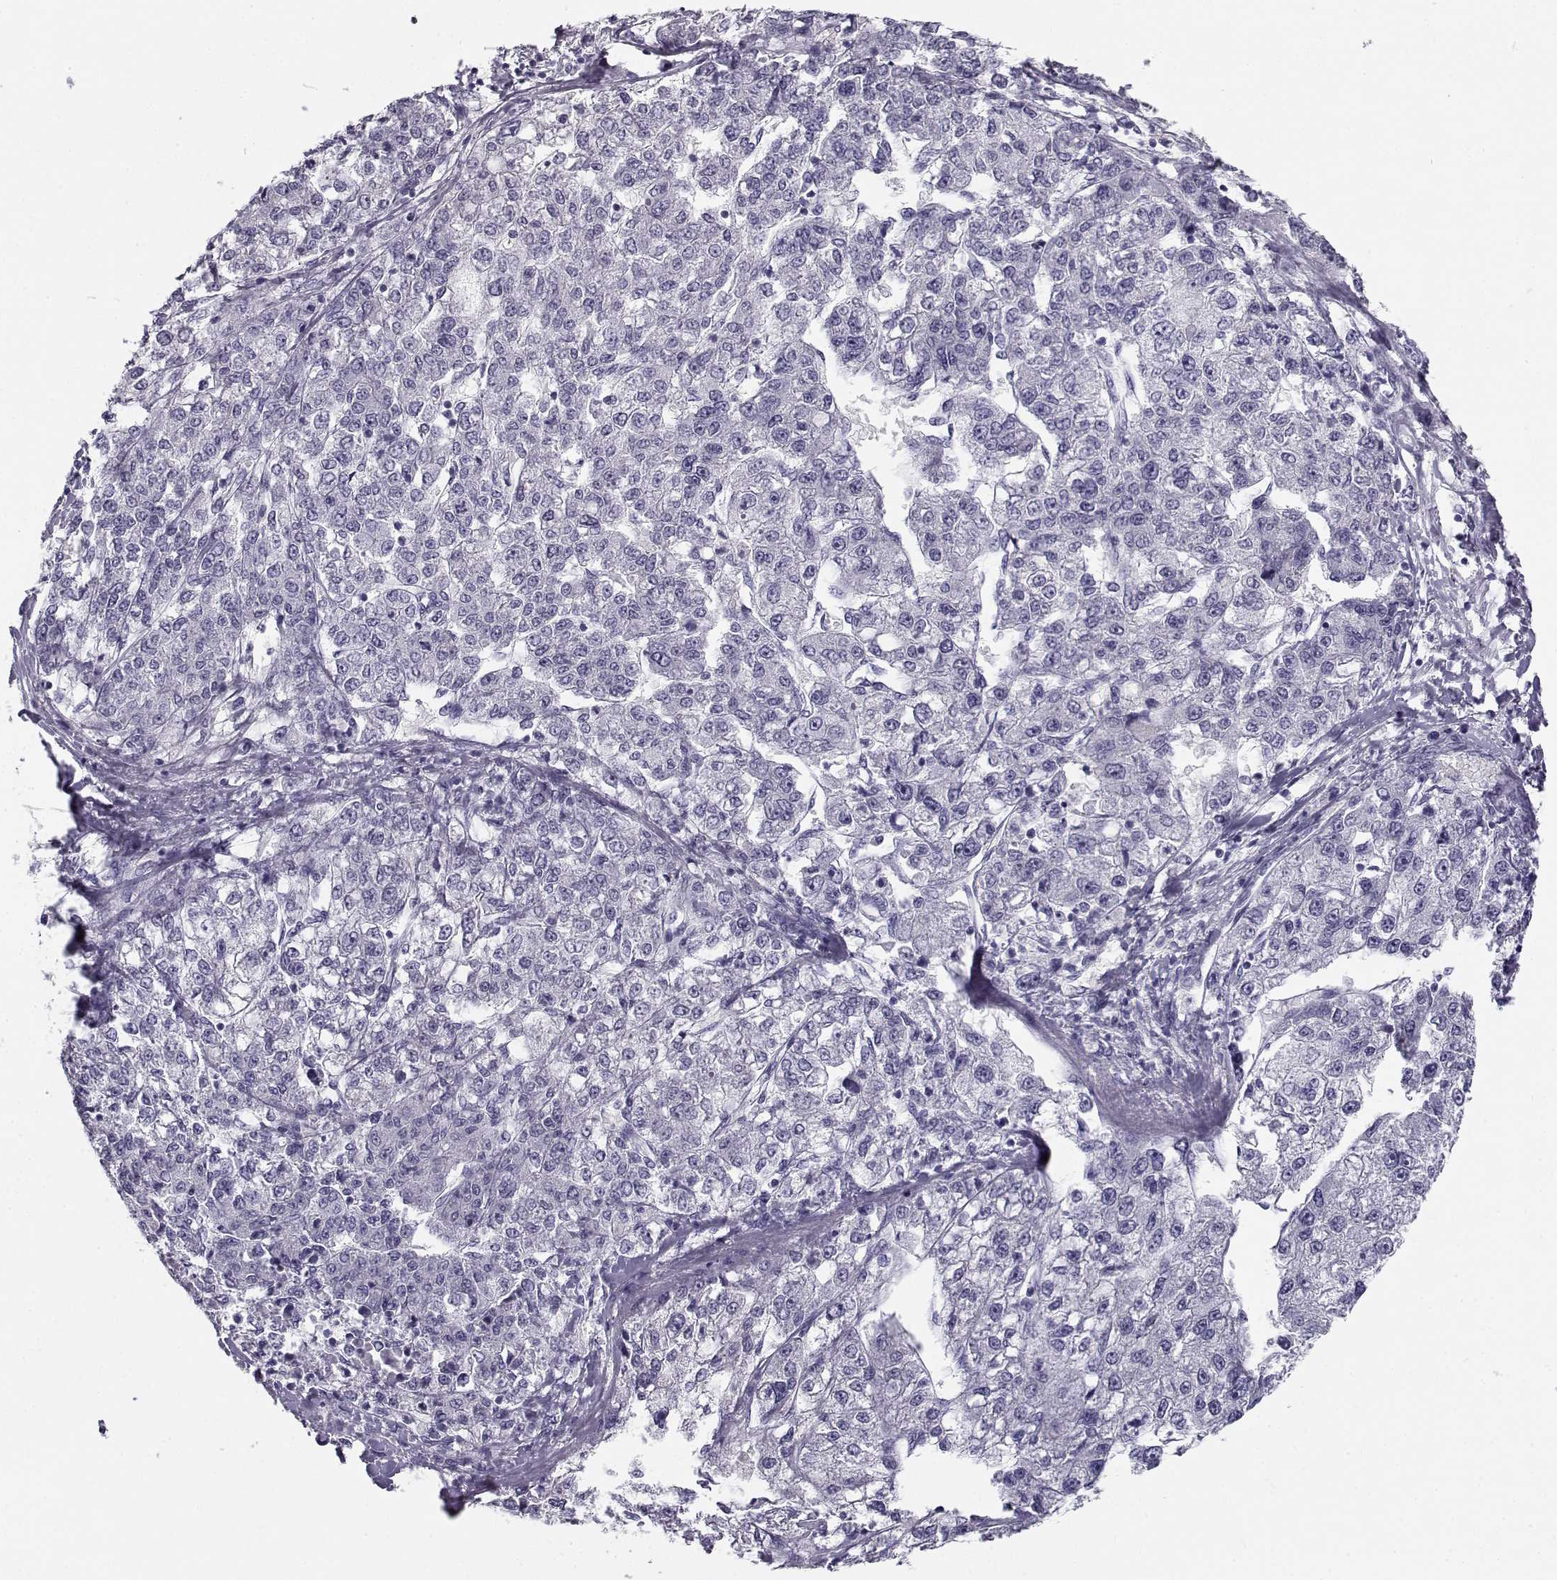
{"staining": {"intensity": "negative", "quantity": "none", "location": "none"}, "tissue": "liver cancer", "cell_type": "Tumor cells", "image_type": "cancer", "snomed": [{"axis": "morphology", "description": "Carcinoma, Hepatocellular, NOS"}, {"axis": "topography", "description": "Liver"}], "caption": "Protein analysis of liver hepatocellular carcinoma displays no significant expression in tumor cells.", "gene": "CREB3L3", "patient": {"sex": "male", "age": 56}}